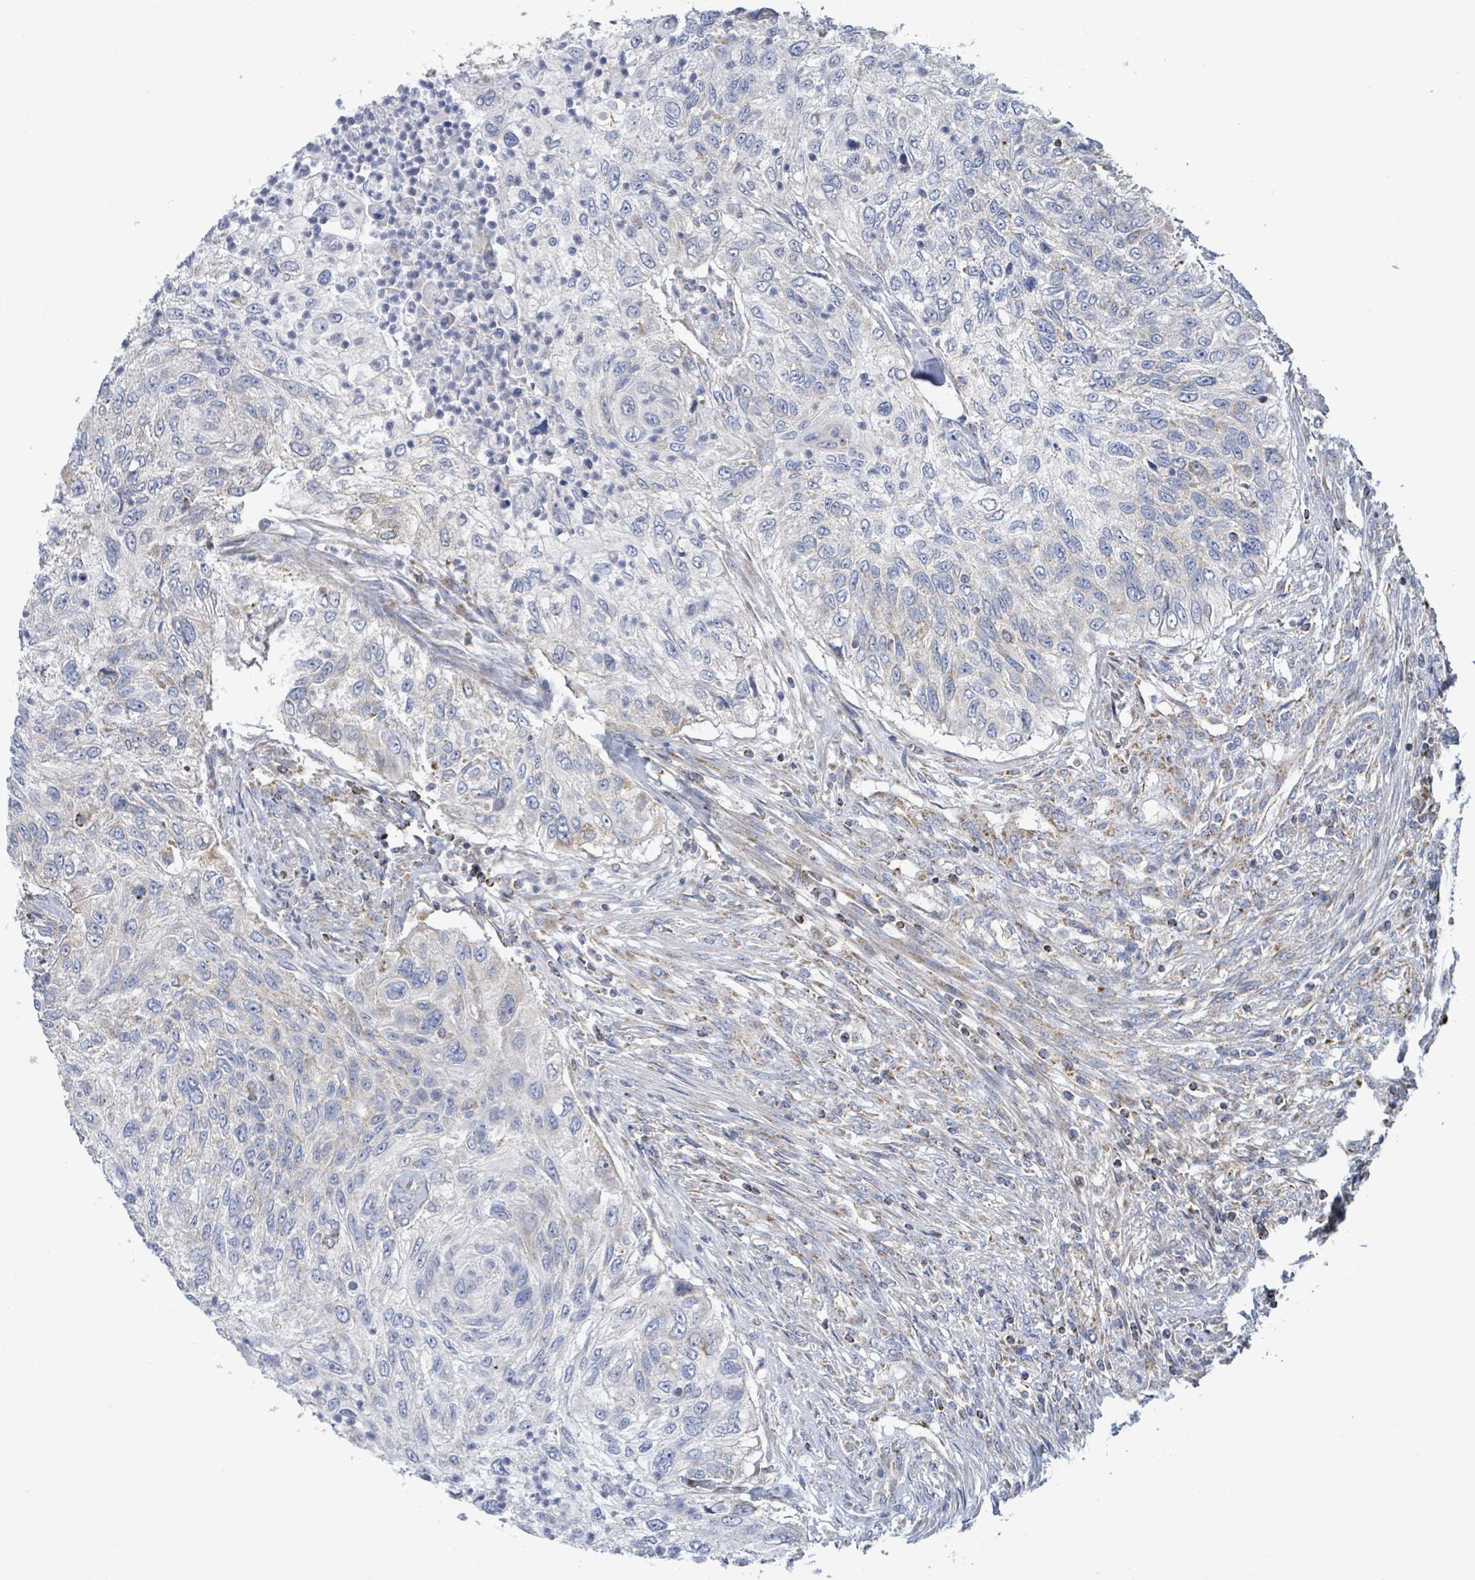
{"staining": {"intensity": "negative", "quantity": "none", "location": "none"}, "tissue": "urothelial cancer", "cell_type": "Tumor cells", "image_type": "cancer", "snomed": [{"axis": "morphology", "description": "Urothelial carcinoma, High grade"}, {"axis": "topography", "description": "Urinary bladder"}], "caption": "This is an immunohistochemistry (IHC) micrograph of urothelial carcinoma (high-grade). There is no positivity in tumor cells.", "gene": "SUCLG2", "patient": {"sex": "female", "age": 60}}